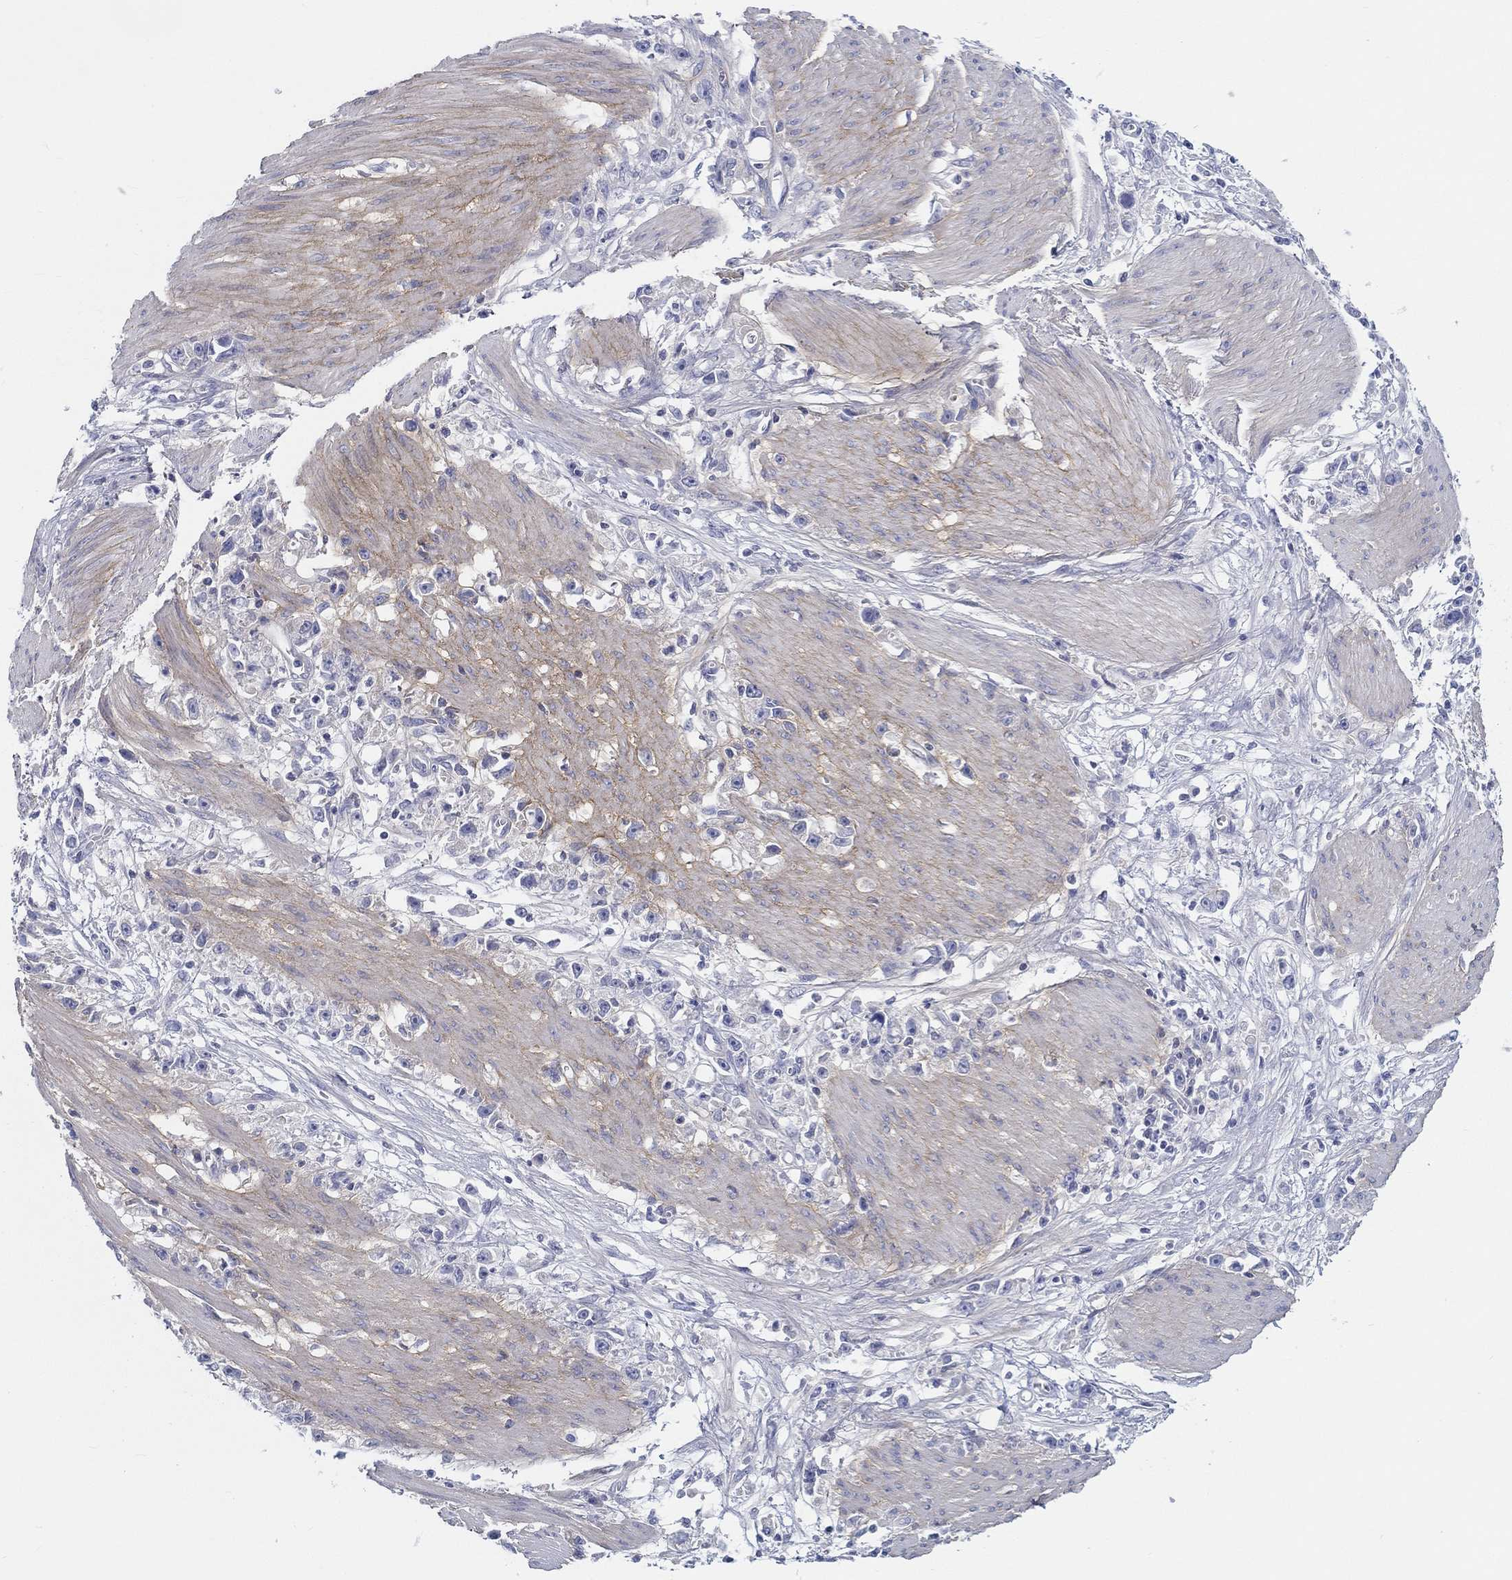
{"staining": {"intensity": "negative", "quantity": "none", "location": "none"}, "tissue": "stomach cancer", "cell_type": "Tumor cells", "image_type": "cancer", "snomed": [{"axis": "morphology", "description": "Adenocarcinoma, NOS"}, {"axis": "topography", "description": "Stomach"}], "caption": "Immunohistochemistry of adenocarcinoma (stomach) reveals no positivity in tumor cells.", "gene": "HAPLN4", "patient": {"sex": "female", "age": 59}}